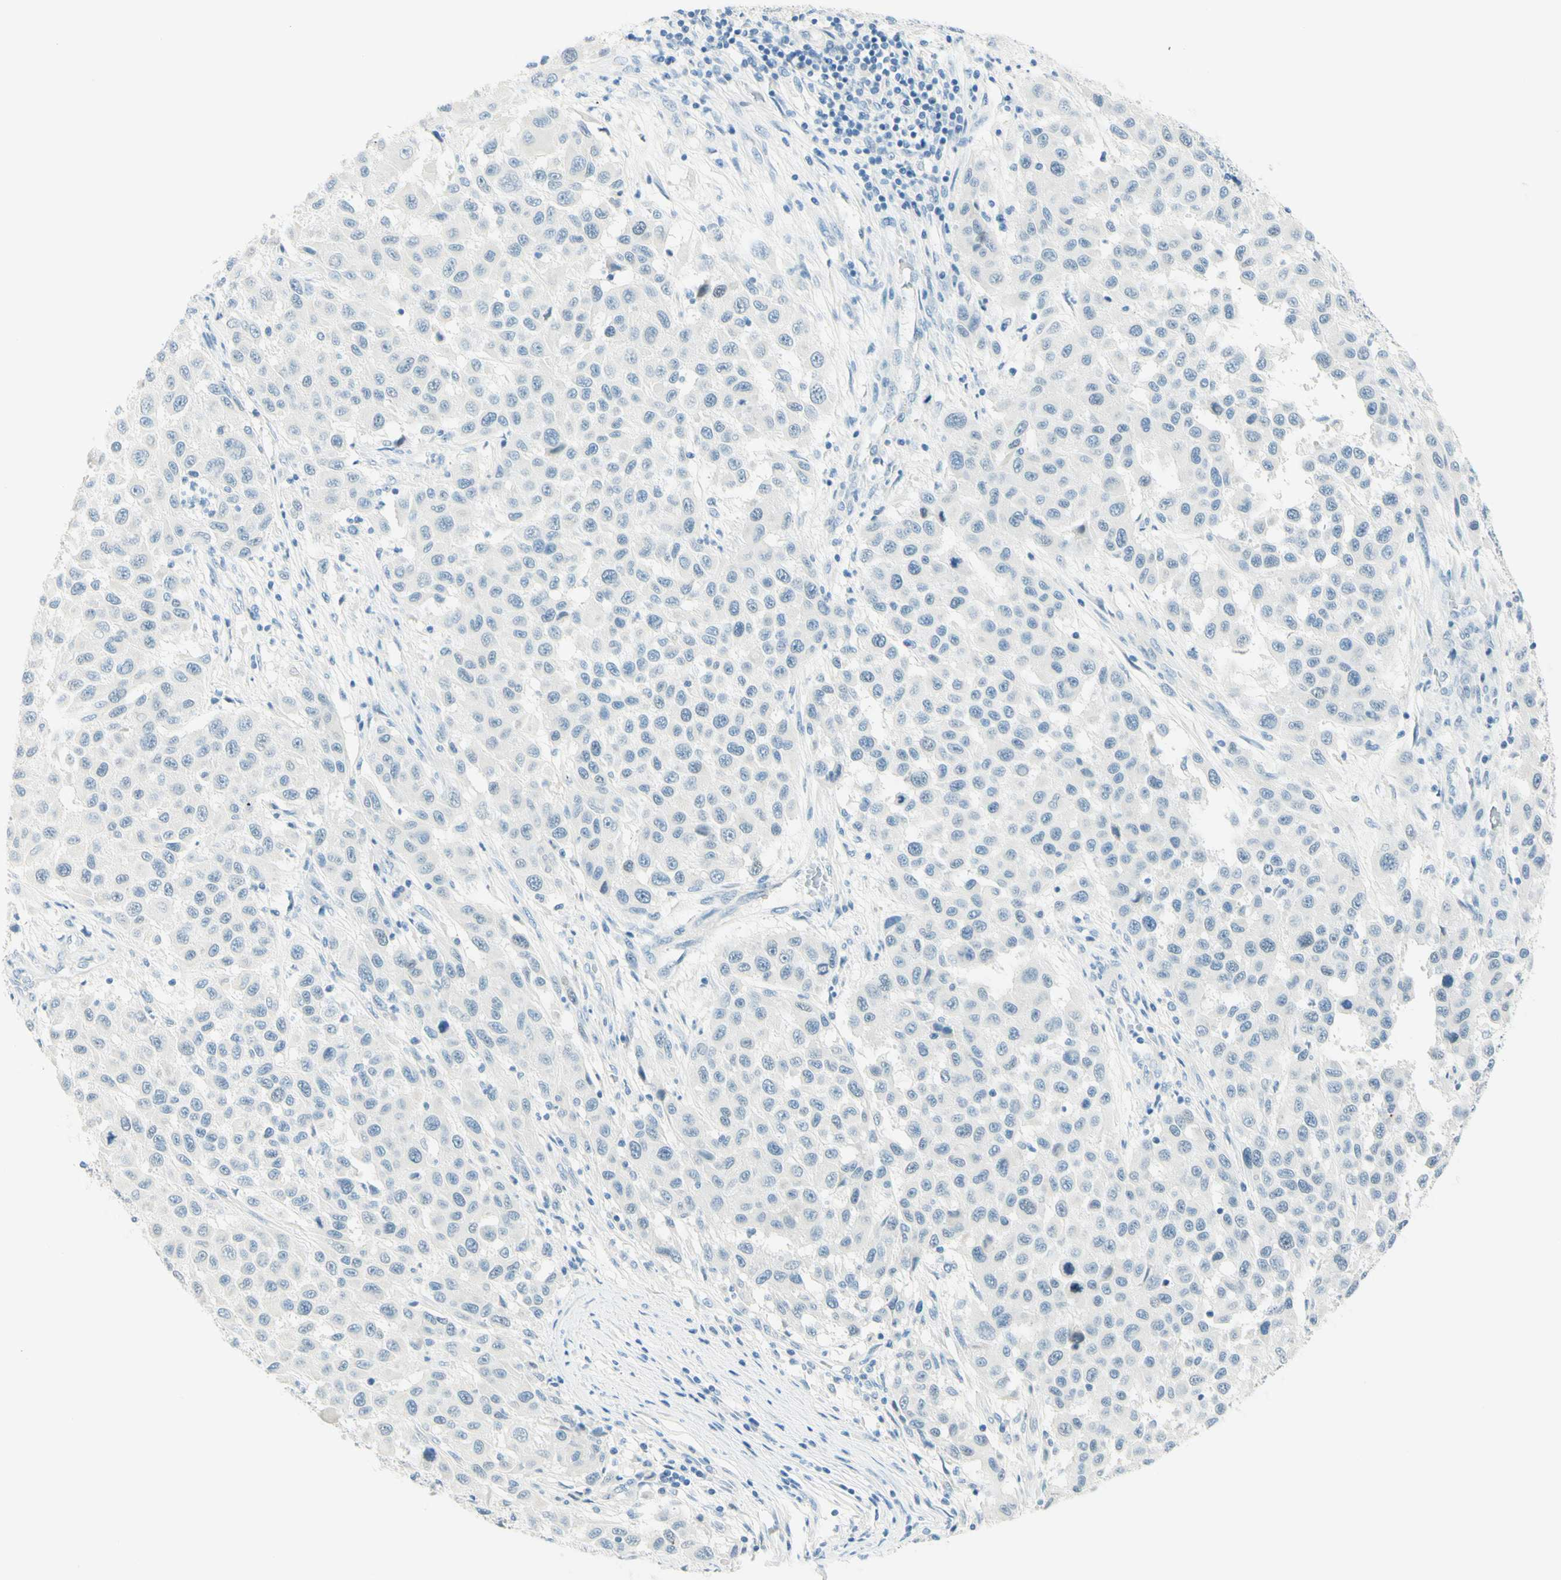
{"staining": {"intensity": "negative", "quantity": "none", "location": "none"}, "tissue": "melanoma", "cell_type": "Tumor cells", "image_type": "cancer", "snomed": [{"axis": "morphology", "description": "Malignant melanoma, Metastatic site"}, {"axis": "topography", "description": "Lymph node"}], "caption": "The photomicrograph reveals no staining of tumor cells in melanoma.", "gene": "TMEM132D", "patient": {"sex": "male", "age": 61}}